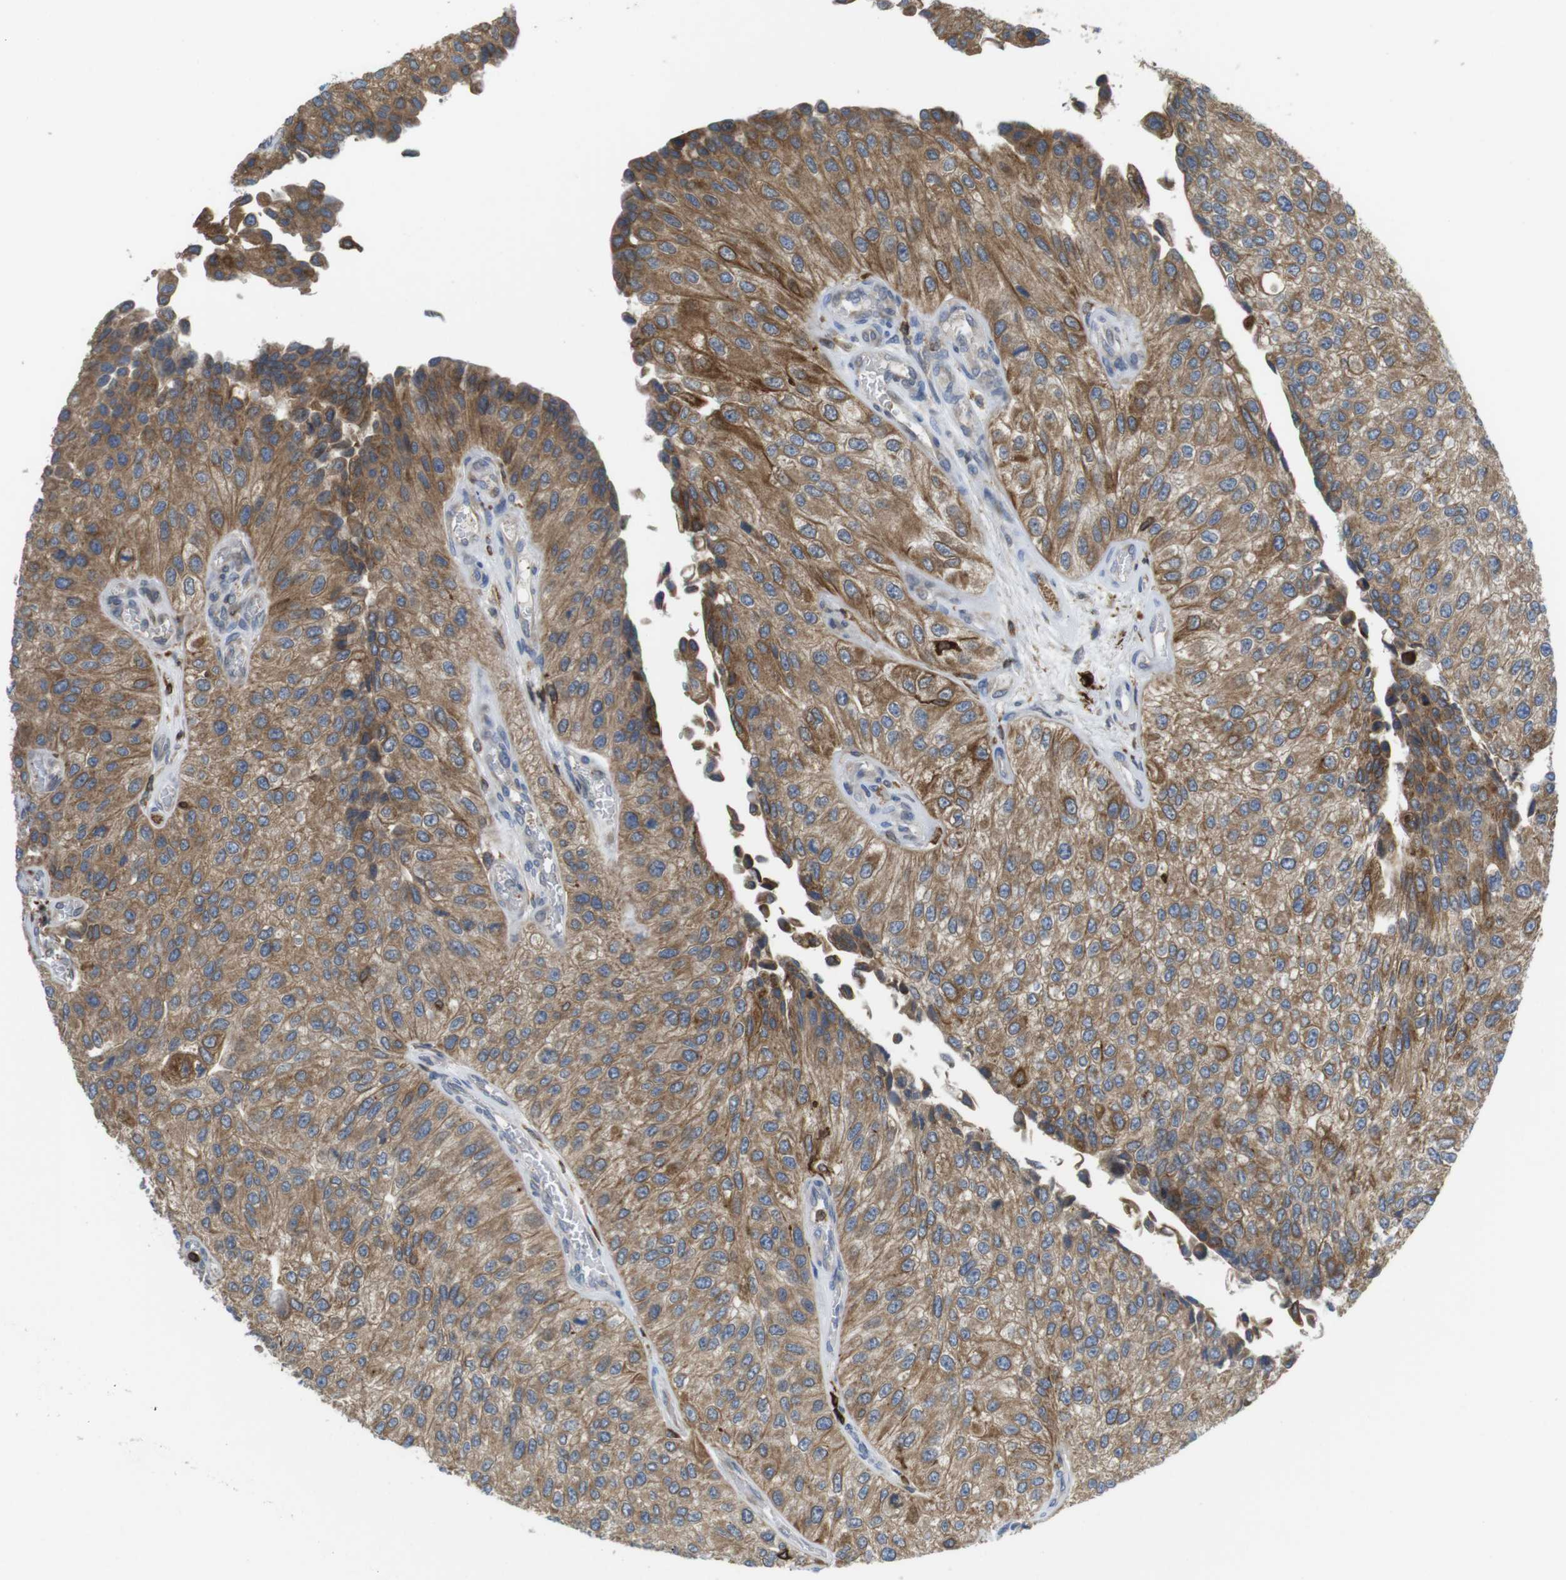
{"staining": {"intensity": "moderate", "quantity": ">75%", "location": "cytoplasmic/membranous"}, "tissue": "urothelial cancer", "cell_type": "Tumor cells", "image_type": "cancer", "snomed": [{"axis": "morphology", "description": "Urothelial carcinoma, High grade"}, {"axis": "topography", "description": "Kidney"}, {"axis": "topography", "description": "Urinary bladder"}], "caption": "Moderate cytoplasmic/membranous protein expression is identified in about >75% of tumor cells in urothelial cancer. (DAB IHC with brightfield microscopy, high magnification).", "gene": "ARL6IP5", "patient": {"sex": "male", "age": 77}}